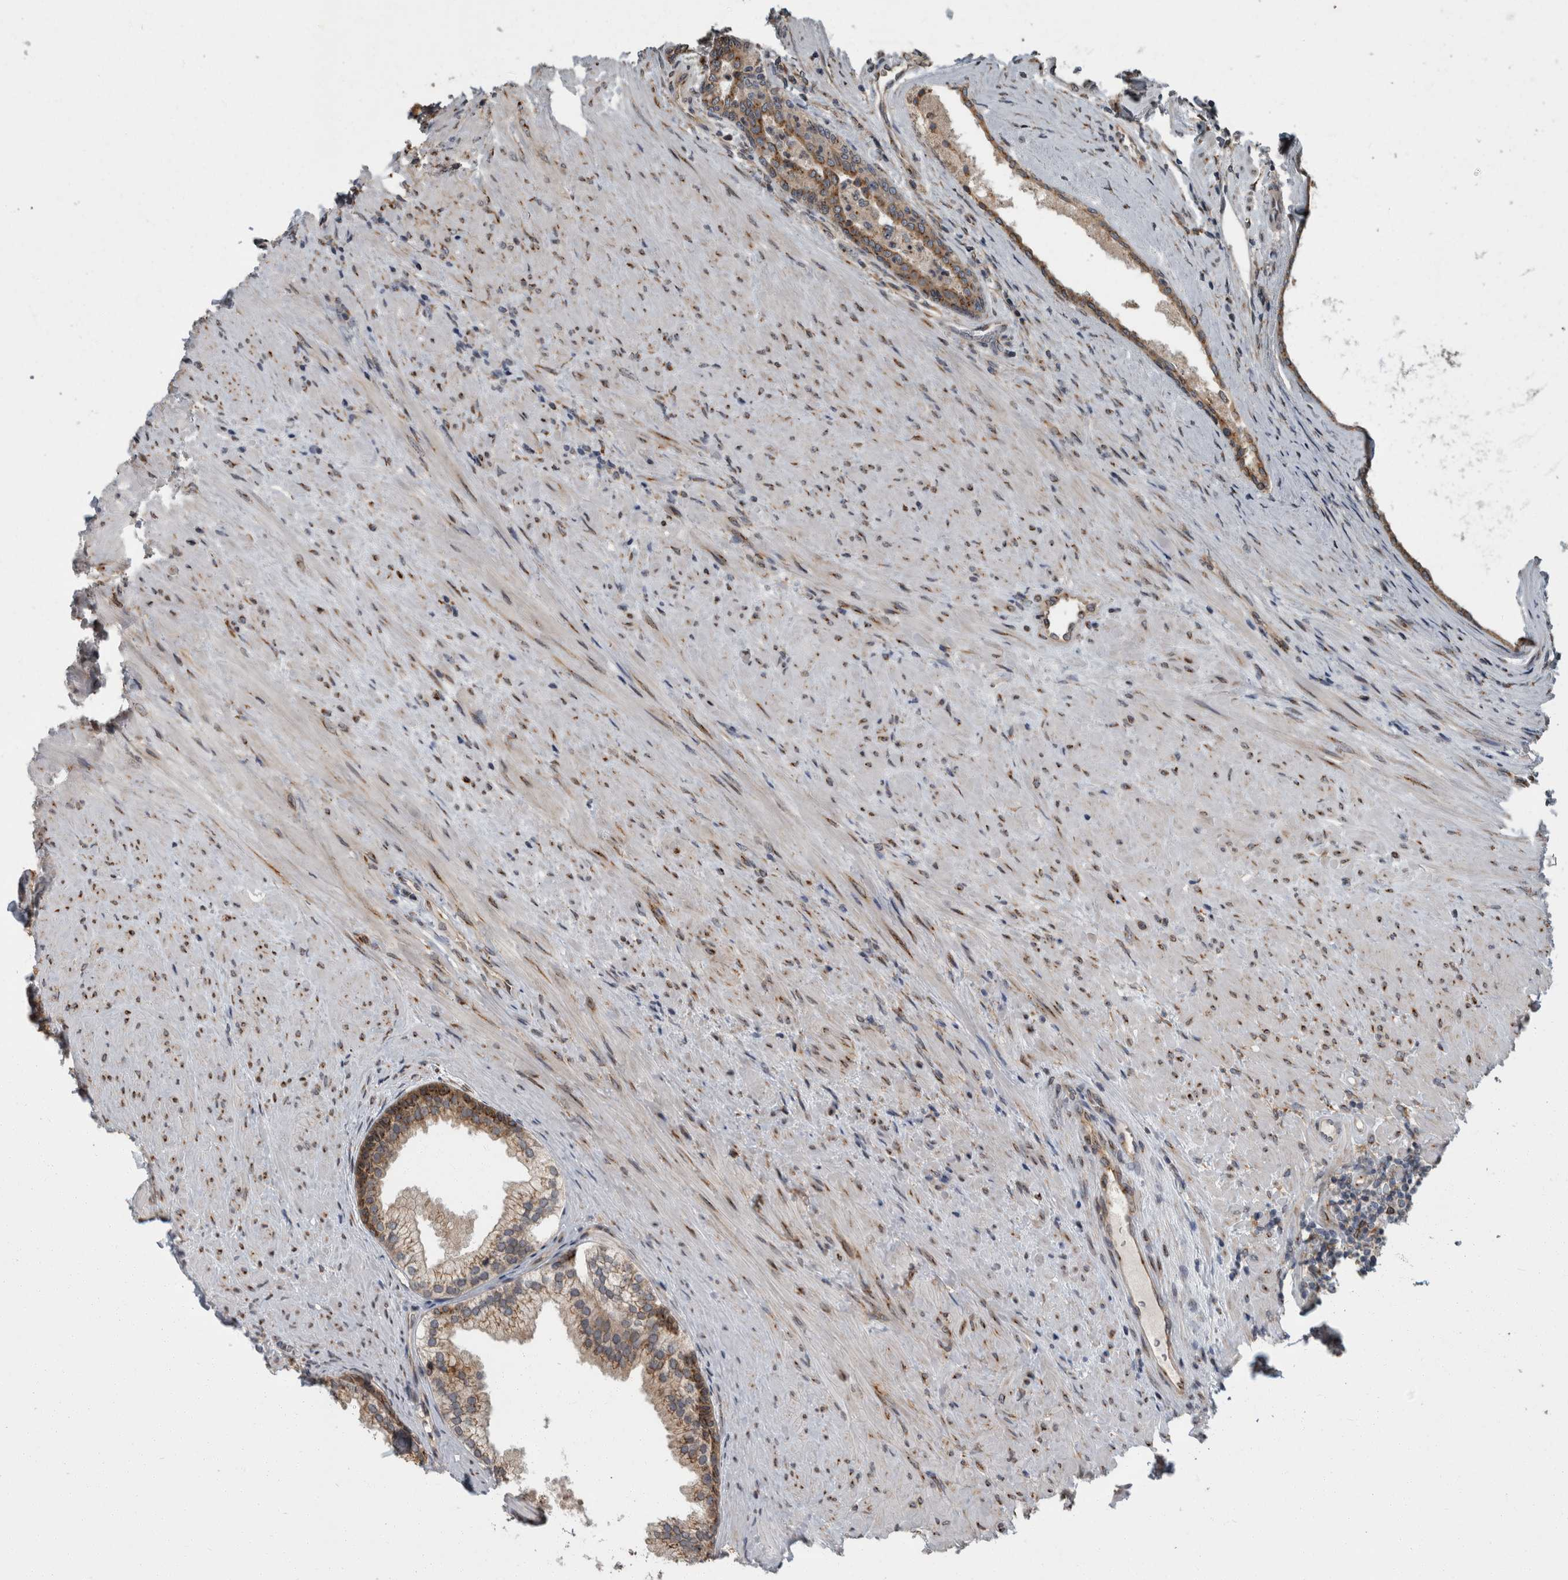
{"staining": {"intensity": "moderate", "quantity": ">75%", "location": "cytoplasmic/membranous"}, "tissue": "prostate", "cell_type": "Glandular cells", "image_type": "normal", "snomed": [{"axis": "morphology", "description": "Normal tissue, NOS"}, {"axis": "topography", "description": "Prostate"}], "caption": "Benign prostate shows moderate cytoplasmic/membranous expression in approximately >75% of glandular cells.", "gene": "LMAN2L", "patient": {"sex": "male", "age": 76}}